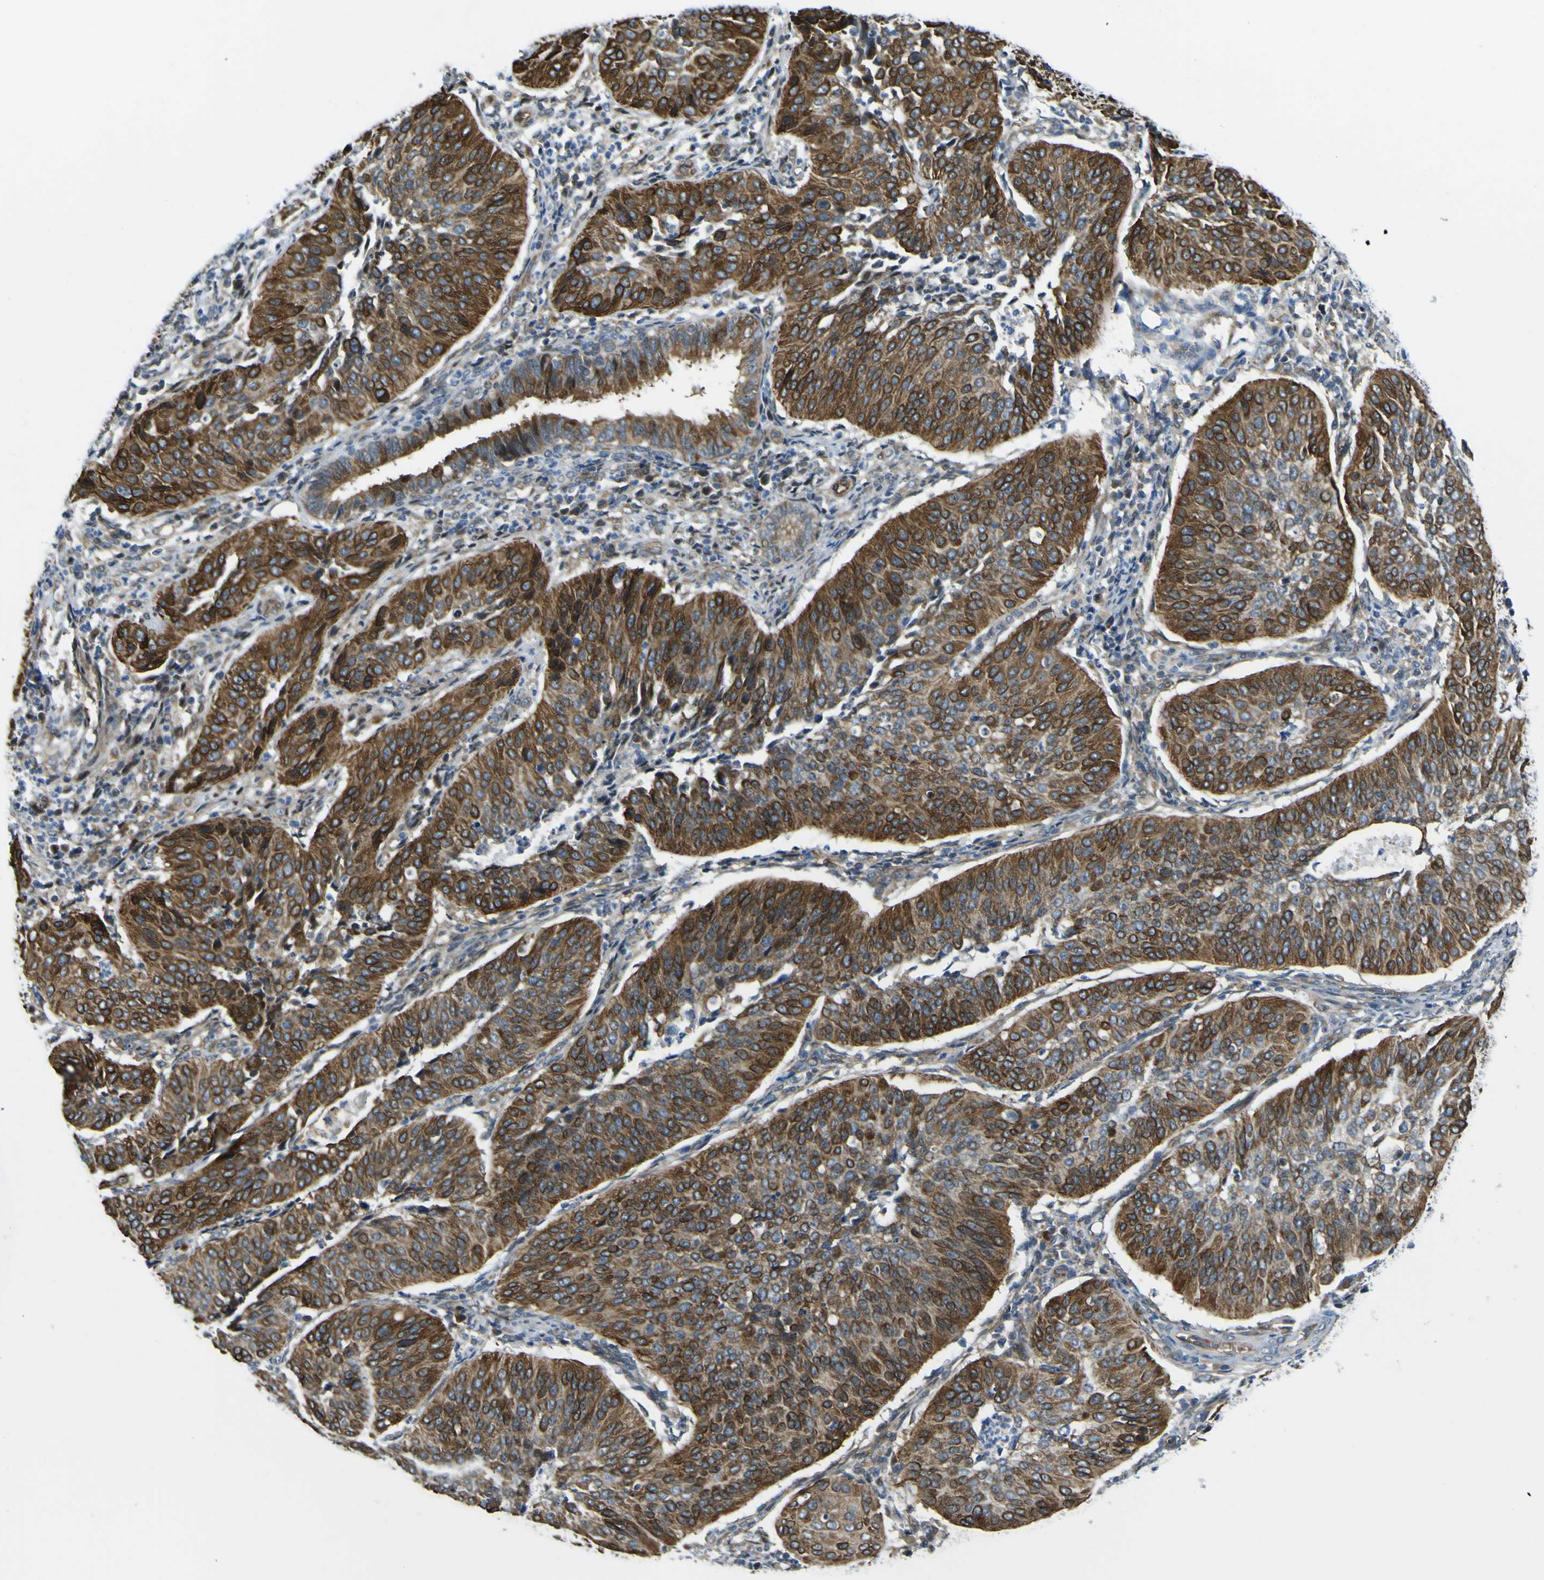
{"staining": {"intensity": "strong", "quantity": ">75%", "location": "cytoplasmic/membranous"}, "tissue": "cervical cancer", "cell_type": "Tumor cells", "image_type": "cancer", "snomed": [{"axis": "morphology", "description": "Normal tissue, NOS"}, {"axis": "morphology", "description": "Squamous cell carcinoma, NOS"}, {"axis": "topography", "description": "Cervix"}], "caption": "Immunohistochemical staining of human squamous cell carcinoma (cervical) displays high levels of strong cytoplasmic/membranous protein expression in approximately >75% of tumor cells.", "gene": "KDM7A", "patient": {"sex": "female", "age": 39}}